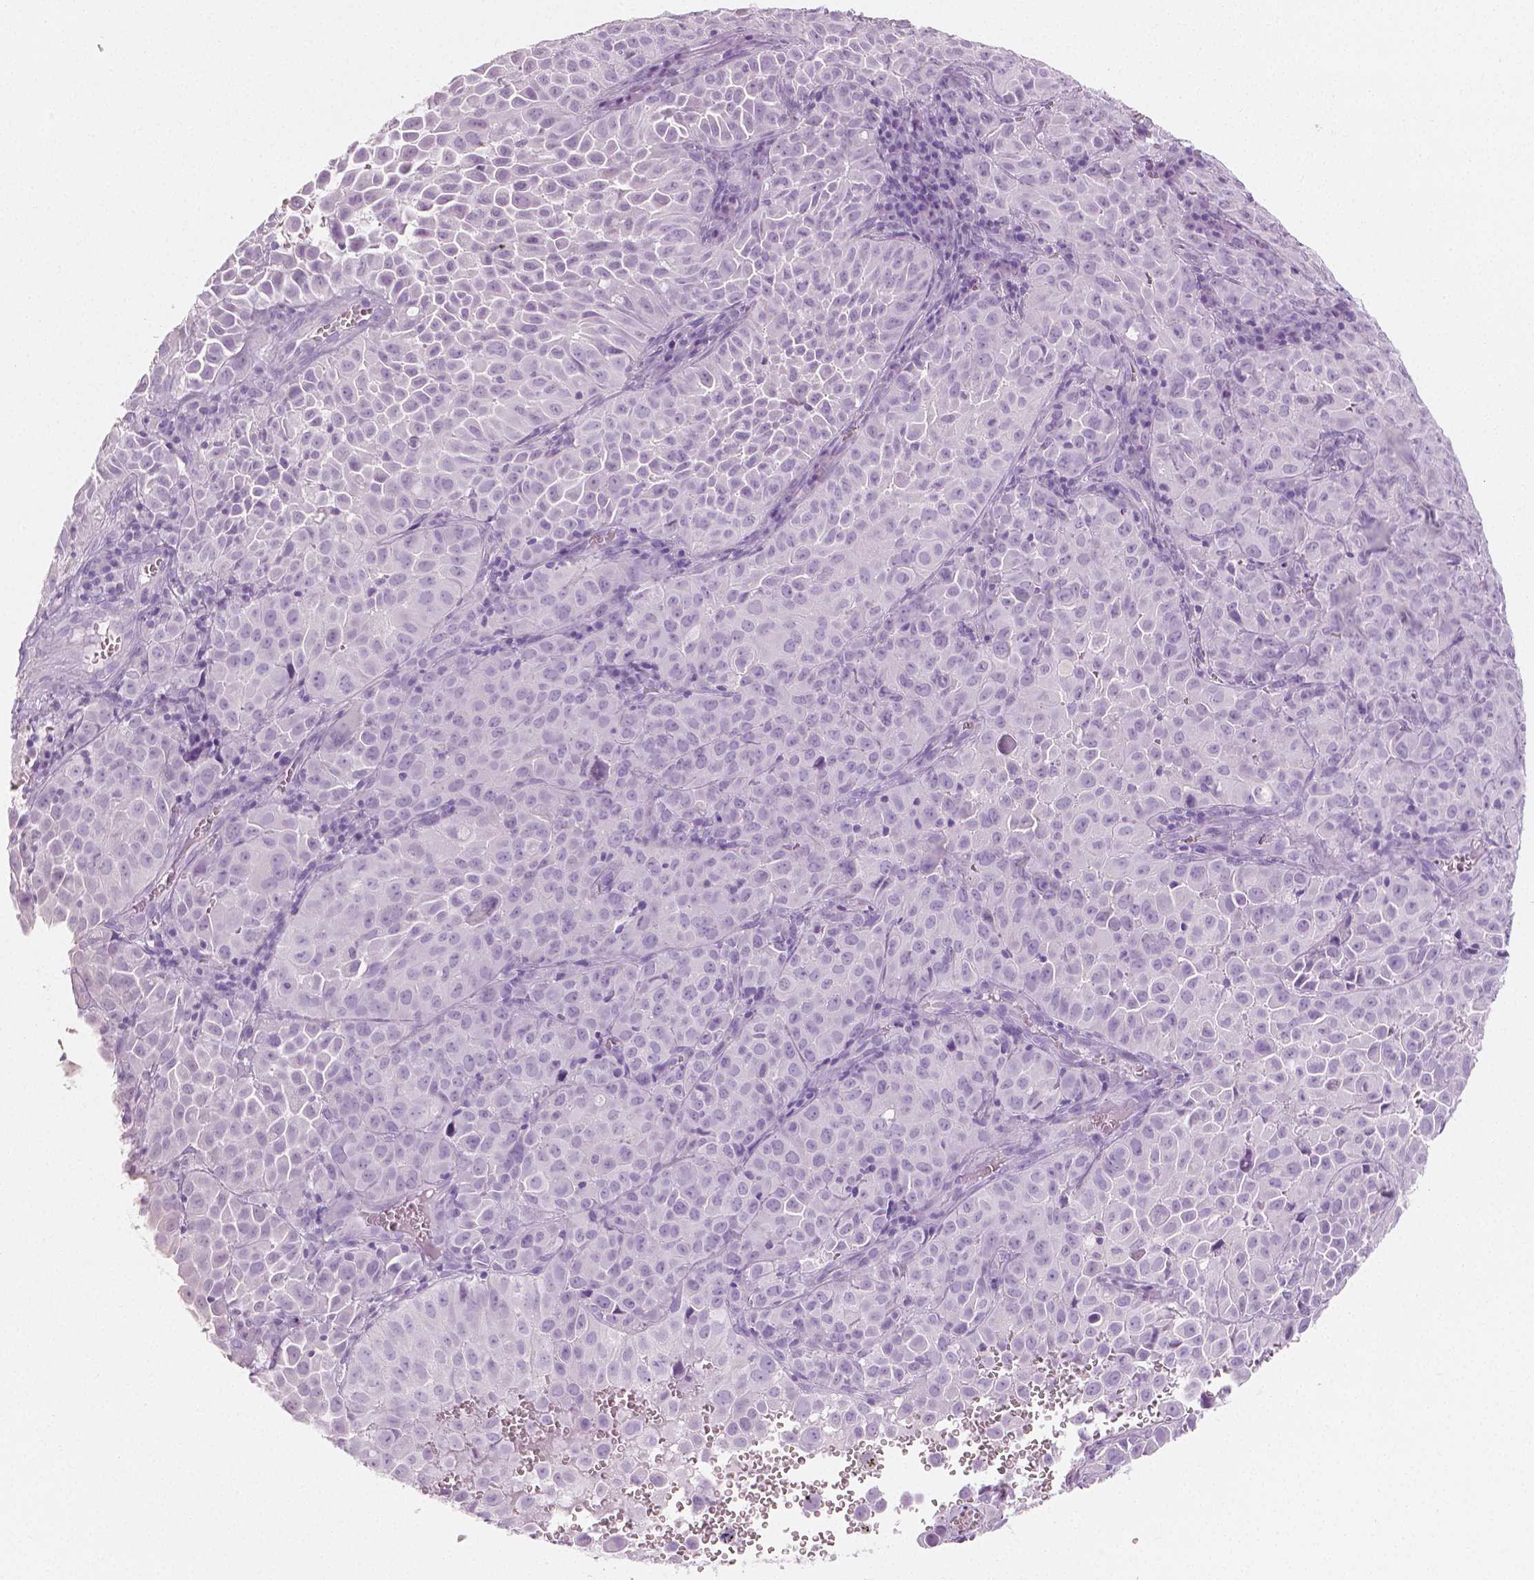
{"staining": {"intensity": "negative", "quantity": "none", "location": "none"}, "tissue": "cervical cancer", "cell_type": "Tumor cells", "image_type": "cancer", "snomed": [{"axis": "morphology", "description": "Squamous cell carcinoma, NOS"}, {"axis": "topography", "description": "Cervix"}], "caption": "Immunohistochemistry histopathology image of neoplastic tissue: human squamous cell carcinoma (cervical) stained with DAB displays no significant protein expression in tumor cells.", "gene": "PLIN4", "patient": {"sex": "female", "age": 55}}